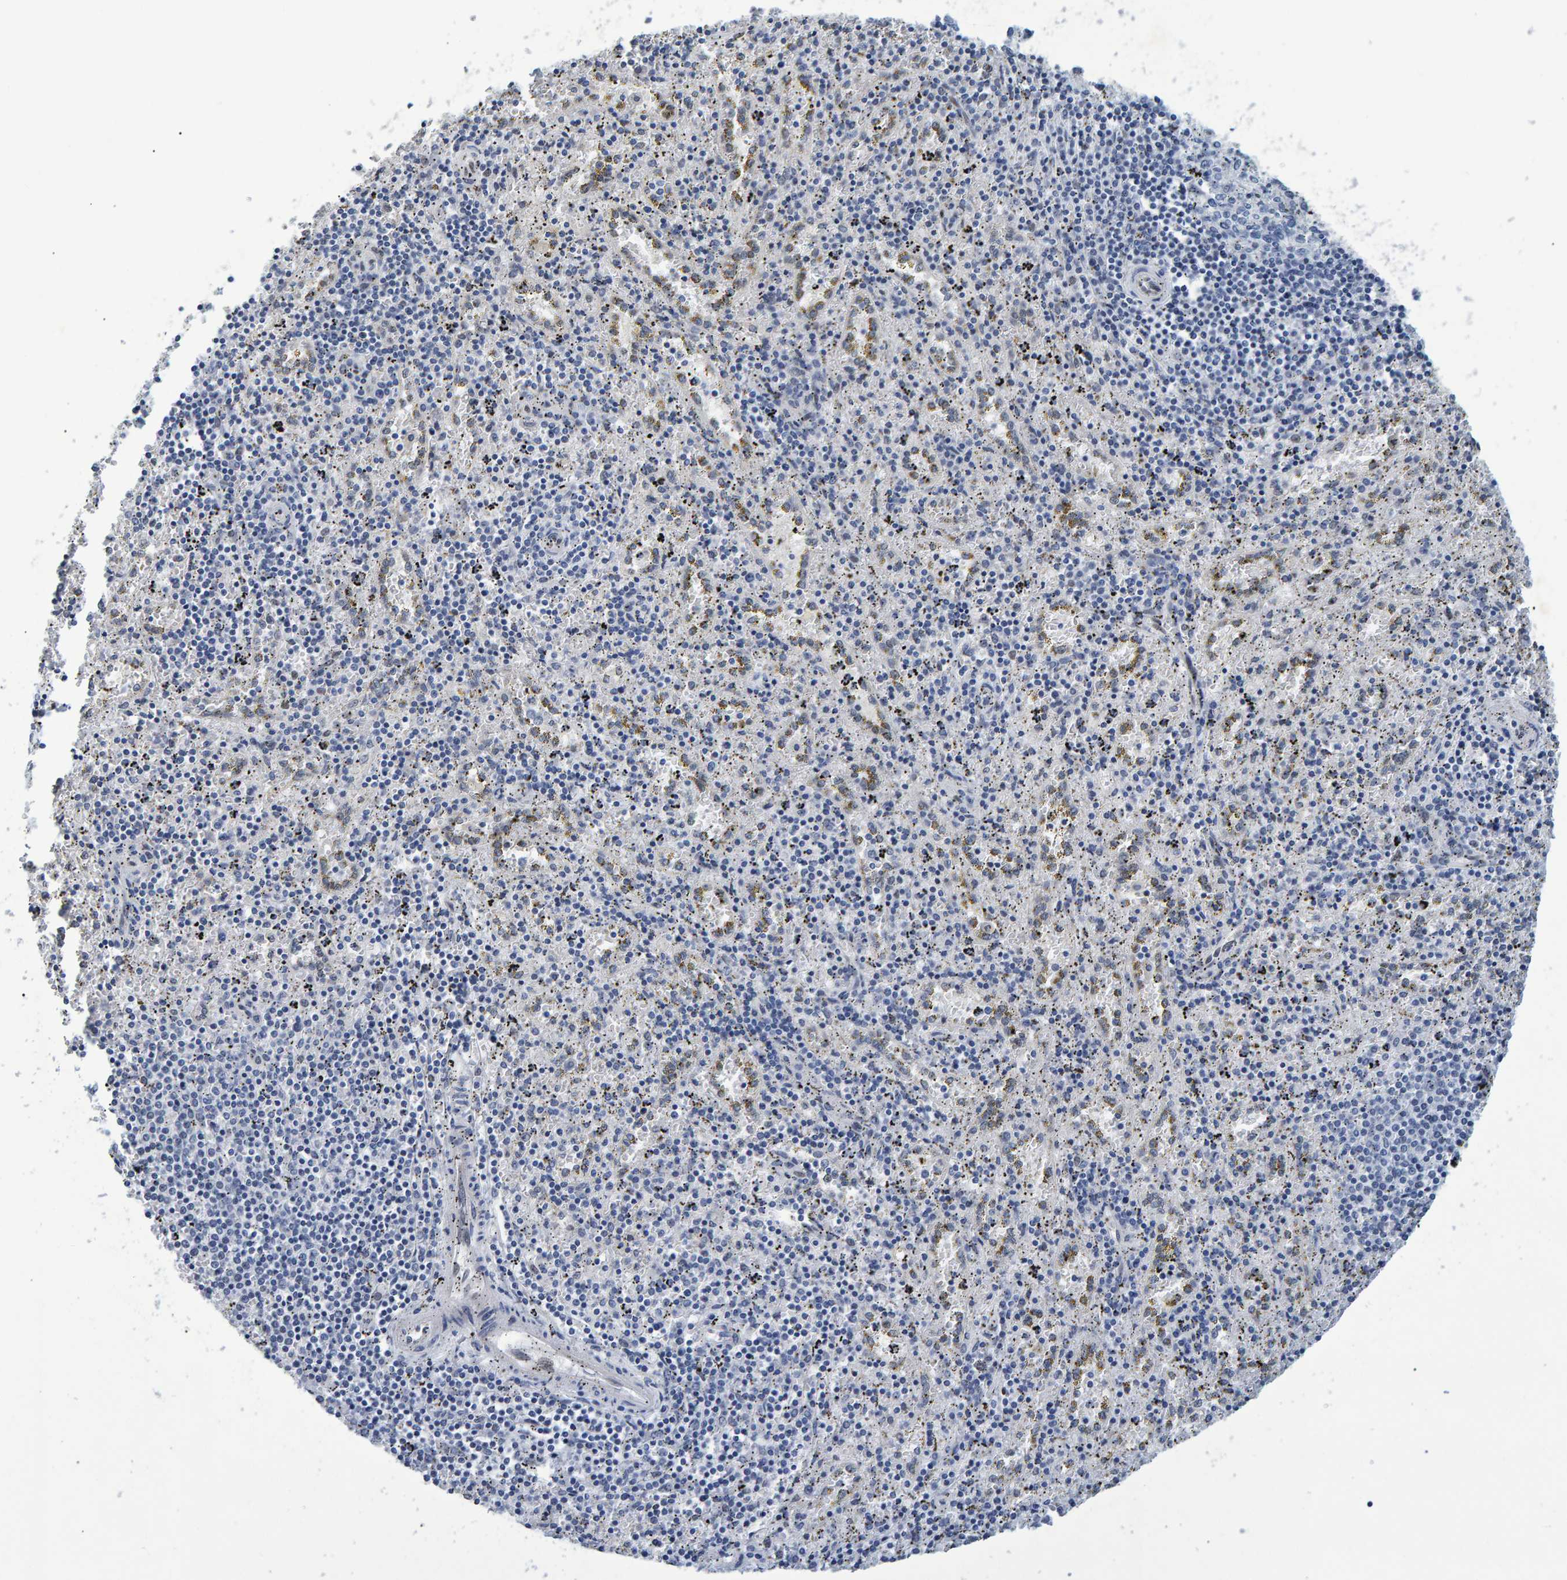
{"staining": {"intensity": "negative", "quantity": "none", "location": "none"}, "tissue": "spleen", "cell_type": "Cells in red pulp", "image_type": "normal", "snomed": [{"axis": "morphology", "description": "Normal tissue, NOS"}, {"axis": "topography", "description": "Spleen"}], "caption": "DAB (3,3'-diaminobenzidine) immunohistochemical staining of unremarkable spleen shows no significant expression in cells in red pulp. The staining was performed using DAB to visualize the protein expression in brown, while the nuclei were stained in blue with hematoxylin (Magnification: 20x).", "gene": "QKI", "patient": {"sex": "male", "age": 11}}